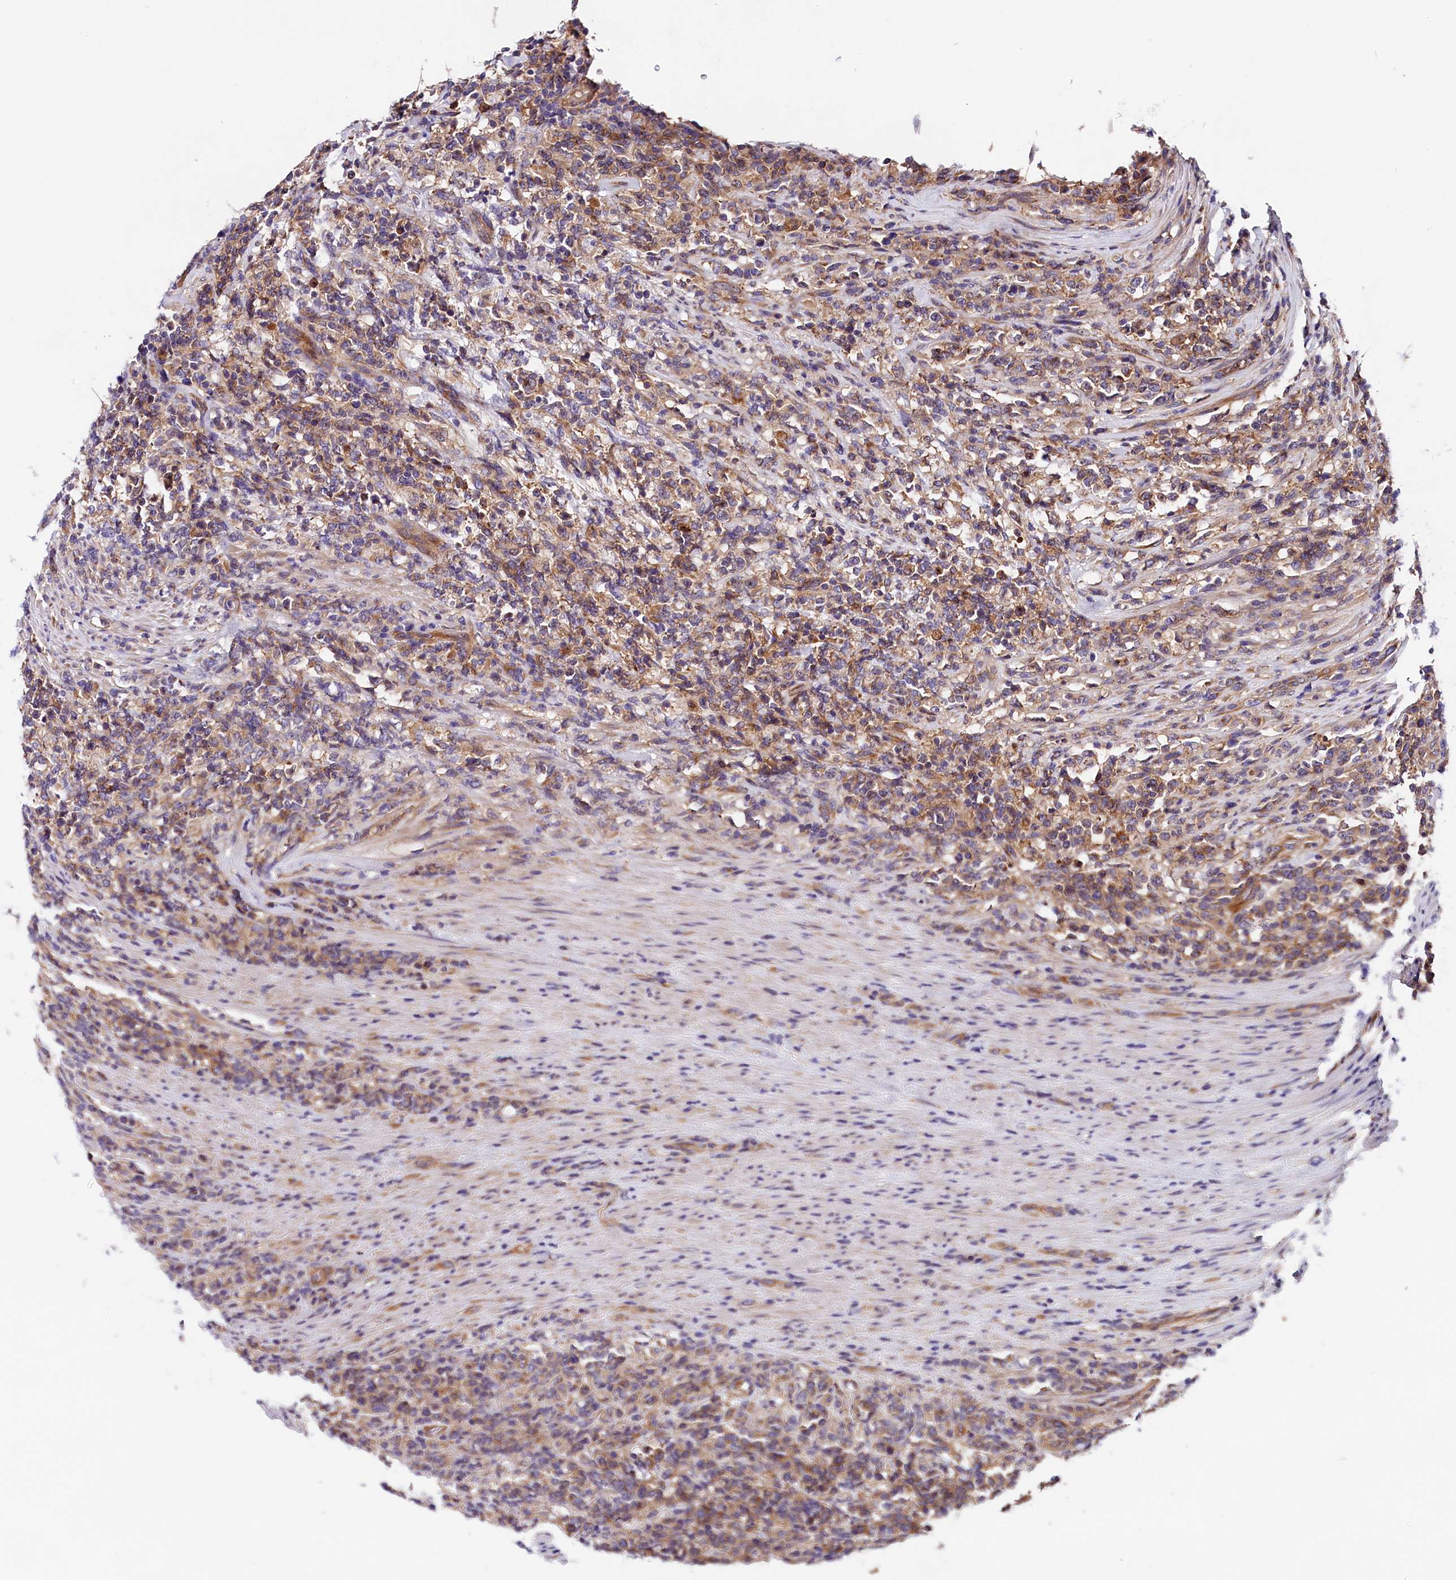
{"staining": {"intensity": "weak", "quantity": "<25%", "location": "cytoplasmic/membranous"}, "tissue": "lymphoma", "cell_type": "Tumor cells", "image_type": "cancer", "snomed": [{"axis": "morphology", "description": "Malignant lymphoma, non-Hodgkin's type, High grade"}, {"axis": "topography", "description": "Soft tissue"}], "caption": "The IHC micrograph has no significant staining in tumor cells of lymphoma tissue.", "gene": "SPG11", "patient": {"sex": "male", "age": 18}}